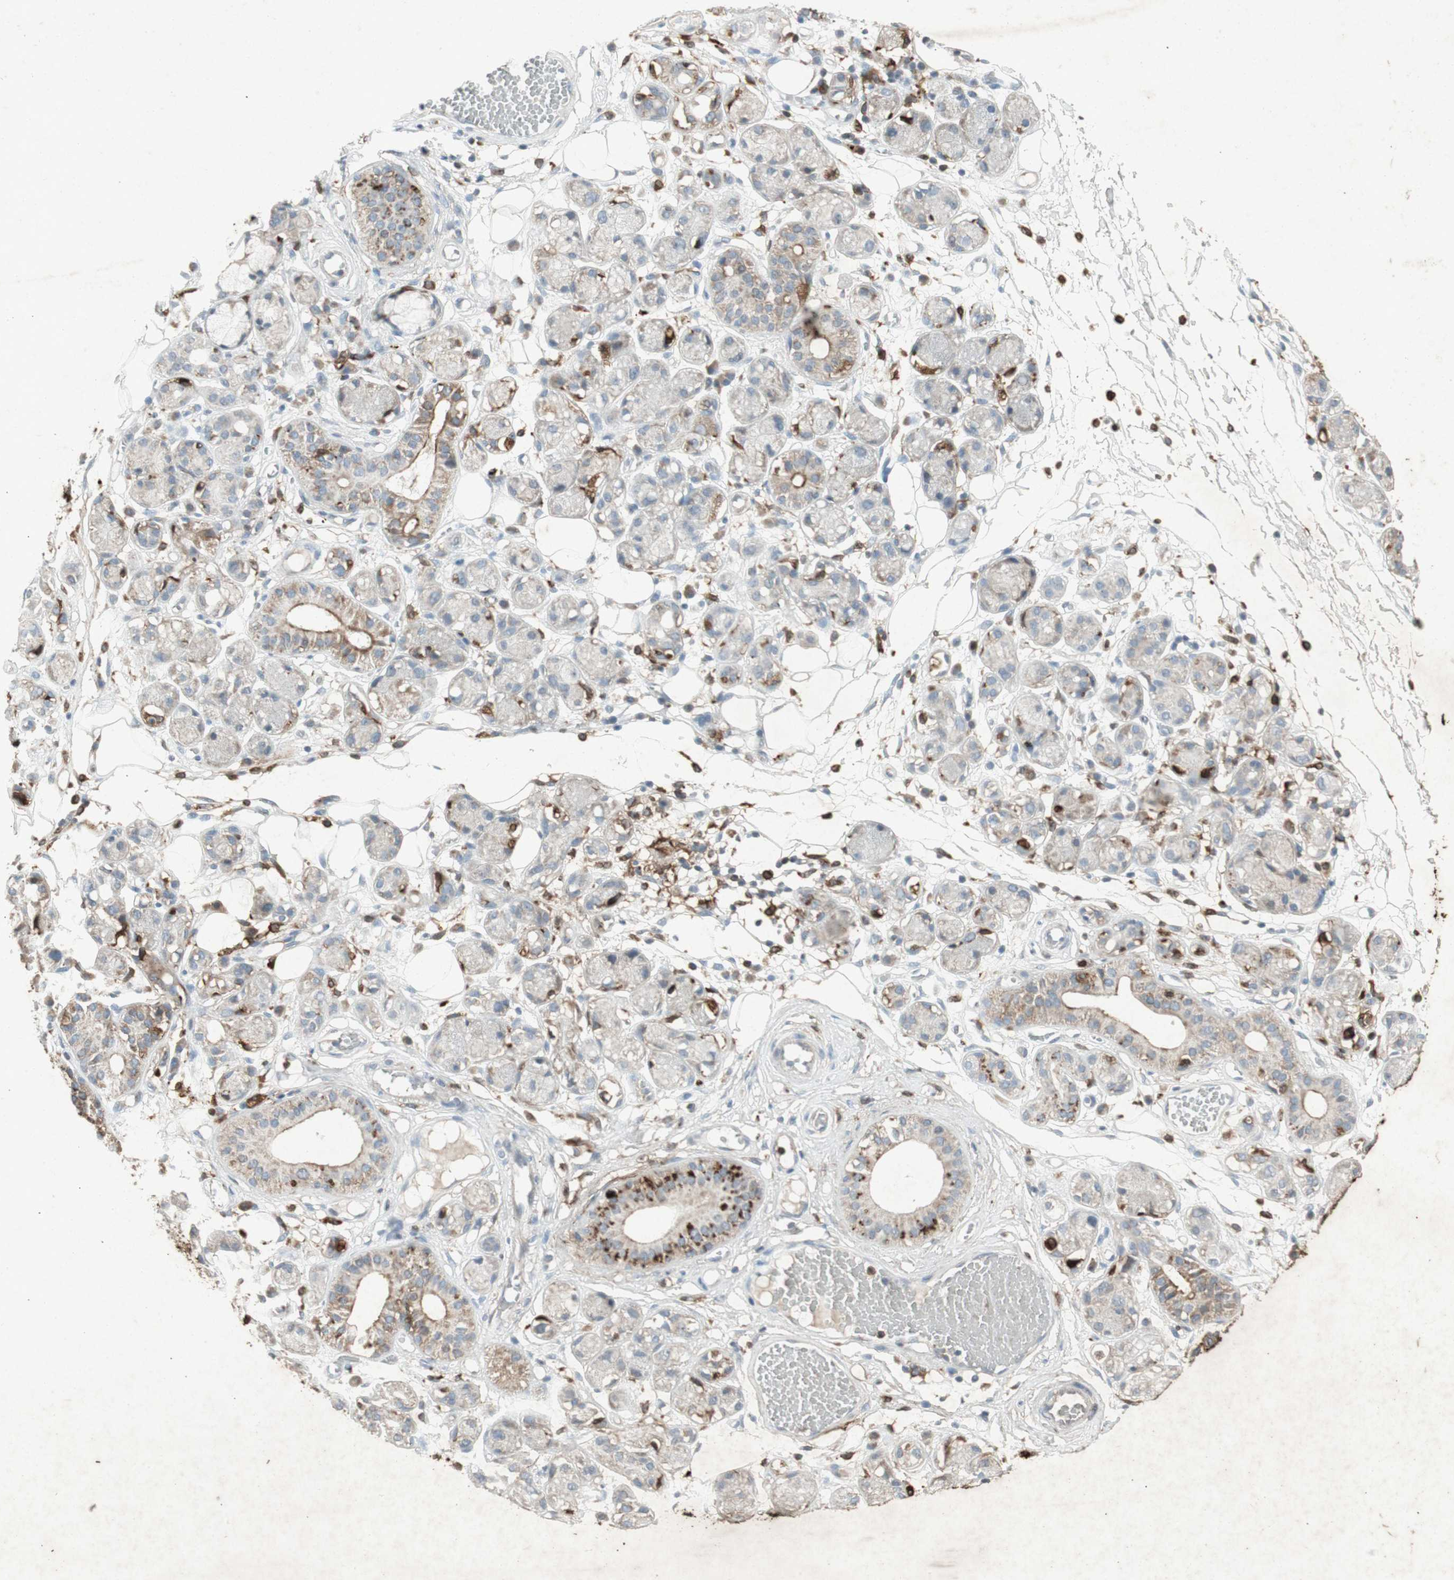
{"staining": {"intensity": "strong", "quantity": "<25%", "location": "cytoplasmic/membranous"}, "tissue": "adipose tissue", "cell_type": "Adipocytes", "image_type": "normal", "snomed": [{"axis": "morphology", "description": "Normal tissue, NOS"}, {"axis": "morphology", "description": "Inflammation, NOS"}, {"axis": "topography", "description": "Vascular tissue"}, {"axis": "topography", "description": "Salivary gland"}], "caption": "Normal adipose tissue was stained to show a protein in brown. There is medium levels of strong cytoplasmic/membranous positivity in about <25% of adipocytes.", "gene": "TYROBP", "patient": {"sex": "female", "age": 75}}